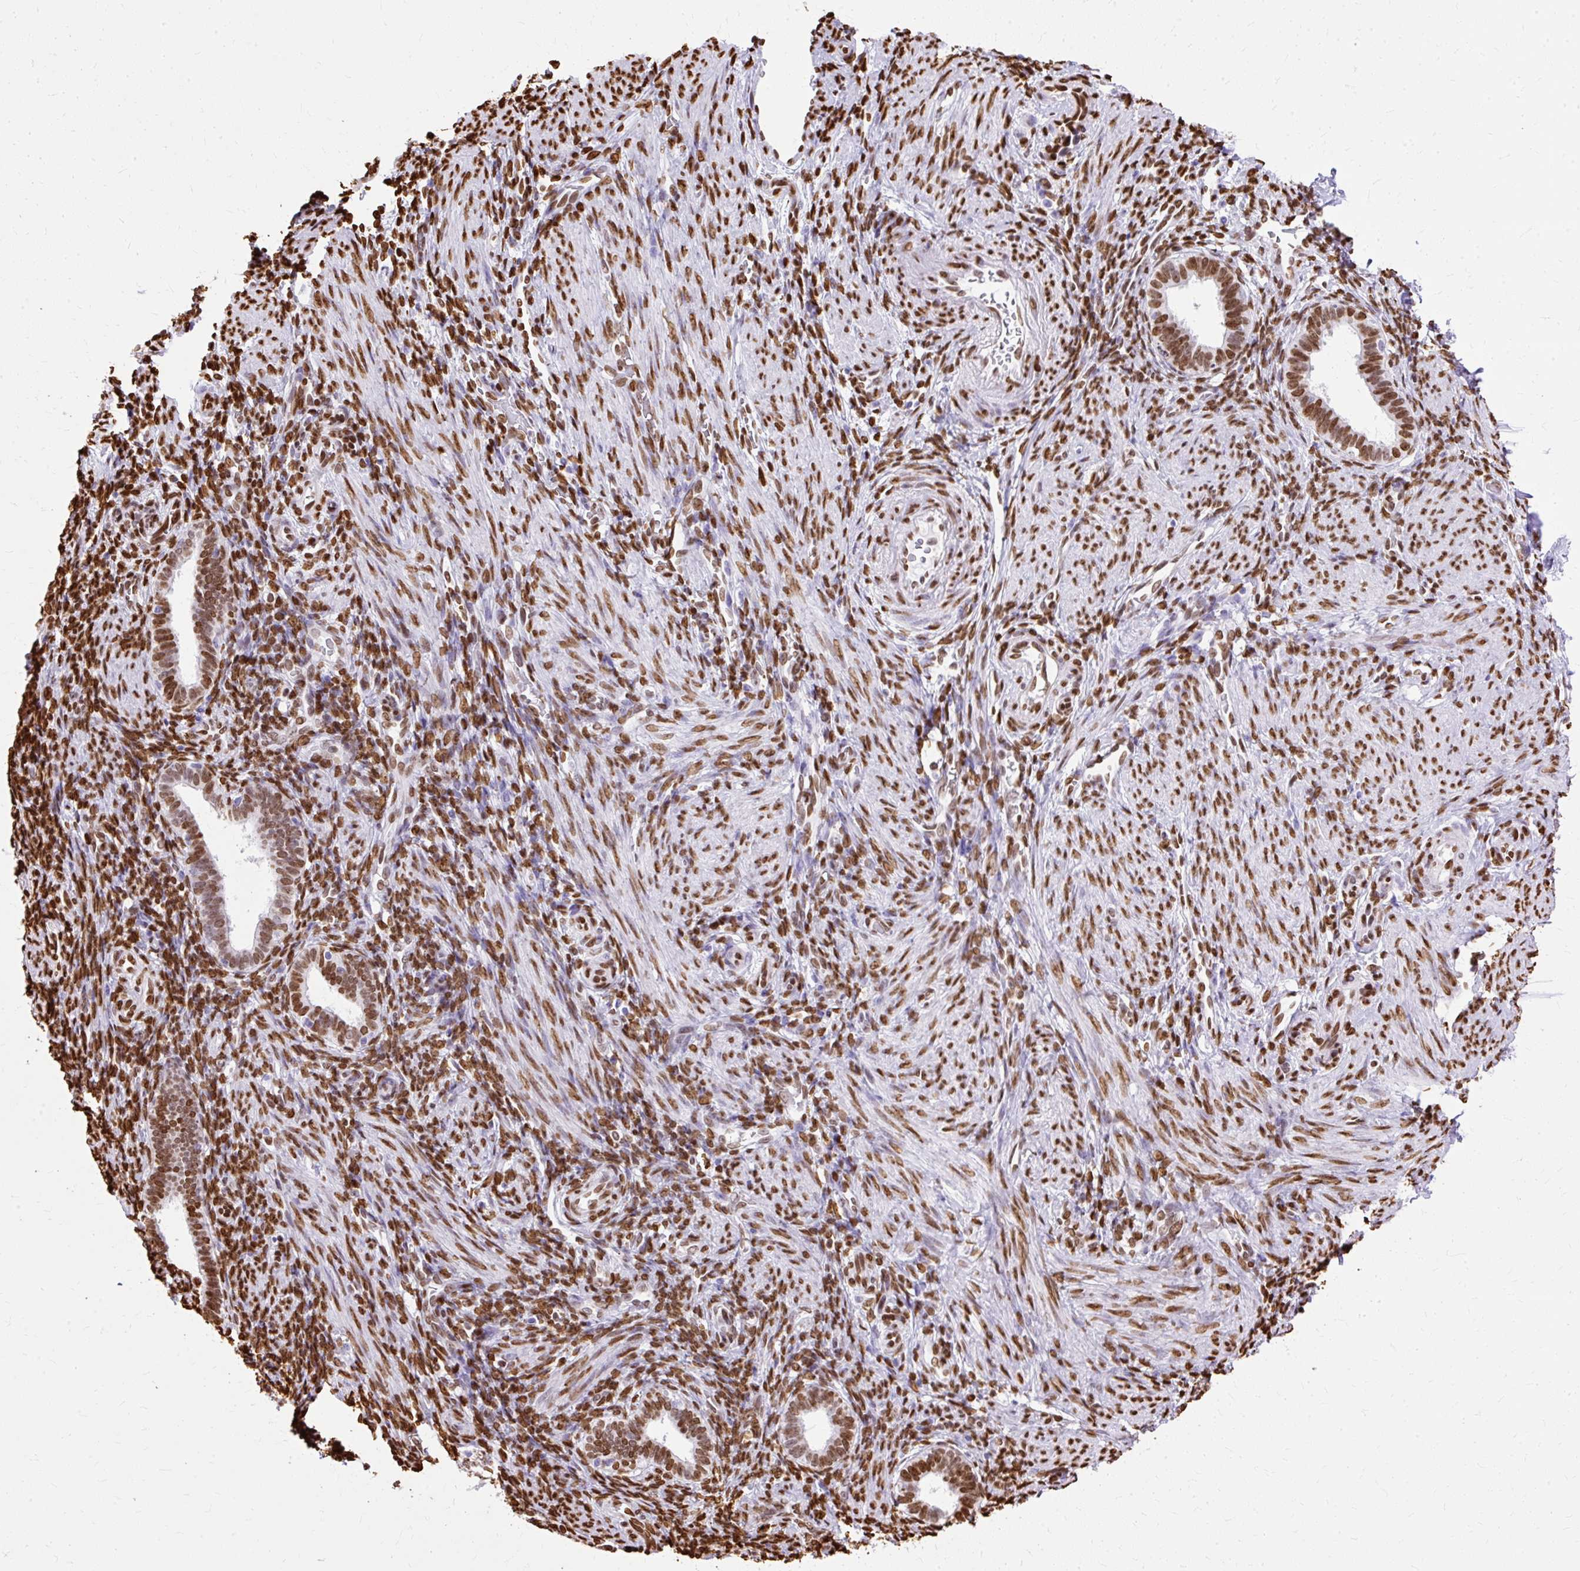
{"staining": {"intensity": "moderate", "quantity": ">75%", "location": "nuclear"}, "tissue": "endometrium", "cell_type": "Cells in endometrial stroma", "image_type": "normal", "snomed": [{"axis": "morphology", "description": "Normal tissue, NOS"}, {"axis": "topography", "description": "Endometrium"}], "caption": "This photomicrograph reveals immunohistochemistry staining of normal endometrium, with medium moderate nuclear staining in about >75% of cells in endometrial stroma.", "gene": "TMEM184C", "patient": {"sex": "female", "age": 34}}